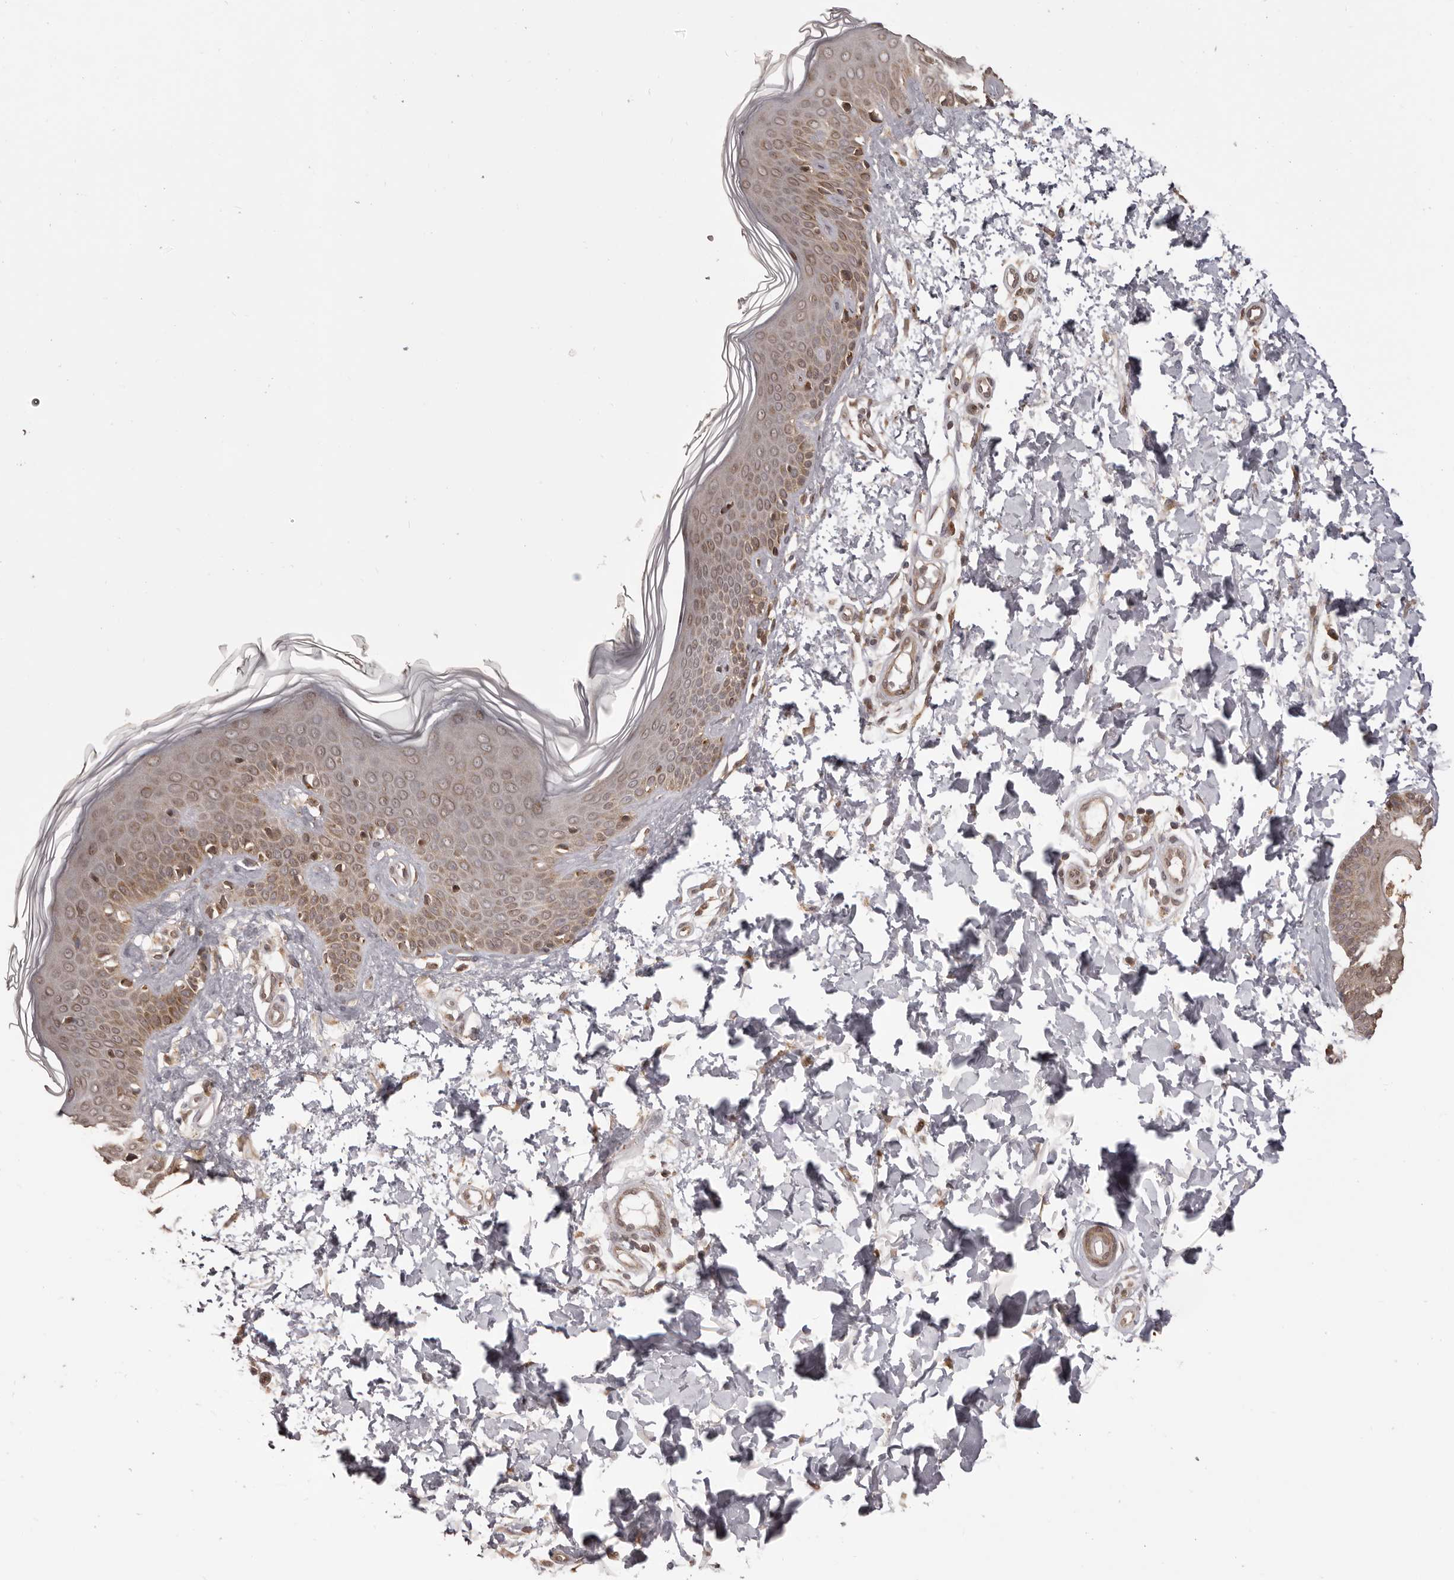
{"staining": {"intensity": "moderate", "quantity": ">75%", "location": "cytoplasmic/membranous"}, "tissue": "skin", "cell_type": "Fibroblasts", "image_type": "normal", "snomed": [{"axis": "morphology", "description": "Normal tissue, NOS"}, {"axis": "topography", "description": "Skin"}], "caption": "IHC (DAB (3,3'-diaminobenzidine)) staining of benign human skin exhibits moderate cytoplasmic/membranous protein expression in about >75% of fibroblasts.", "gene": "CHRM2", "patient": {"sex": "male", "age": 37}}